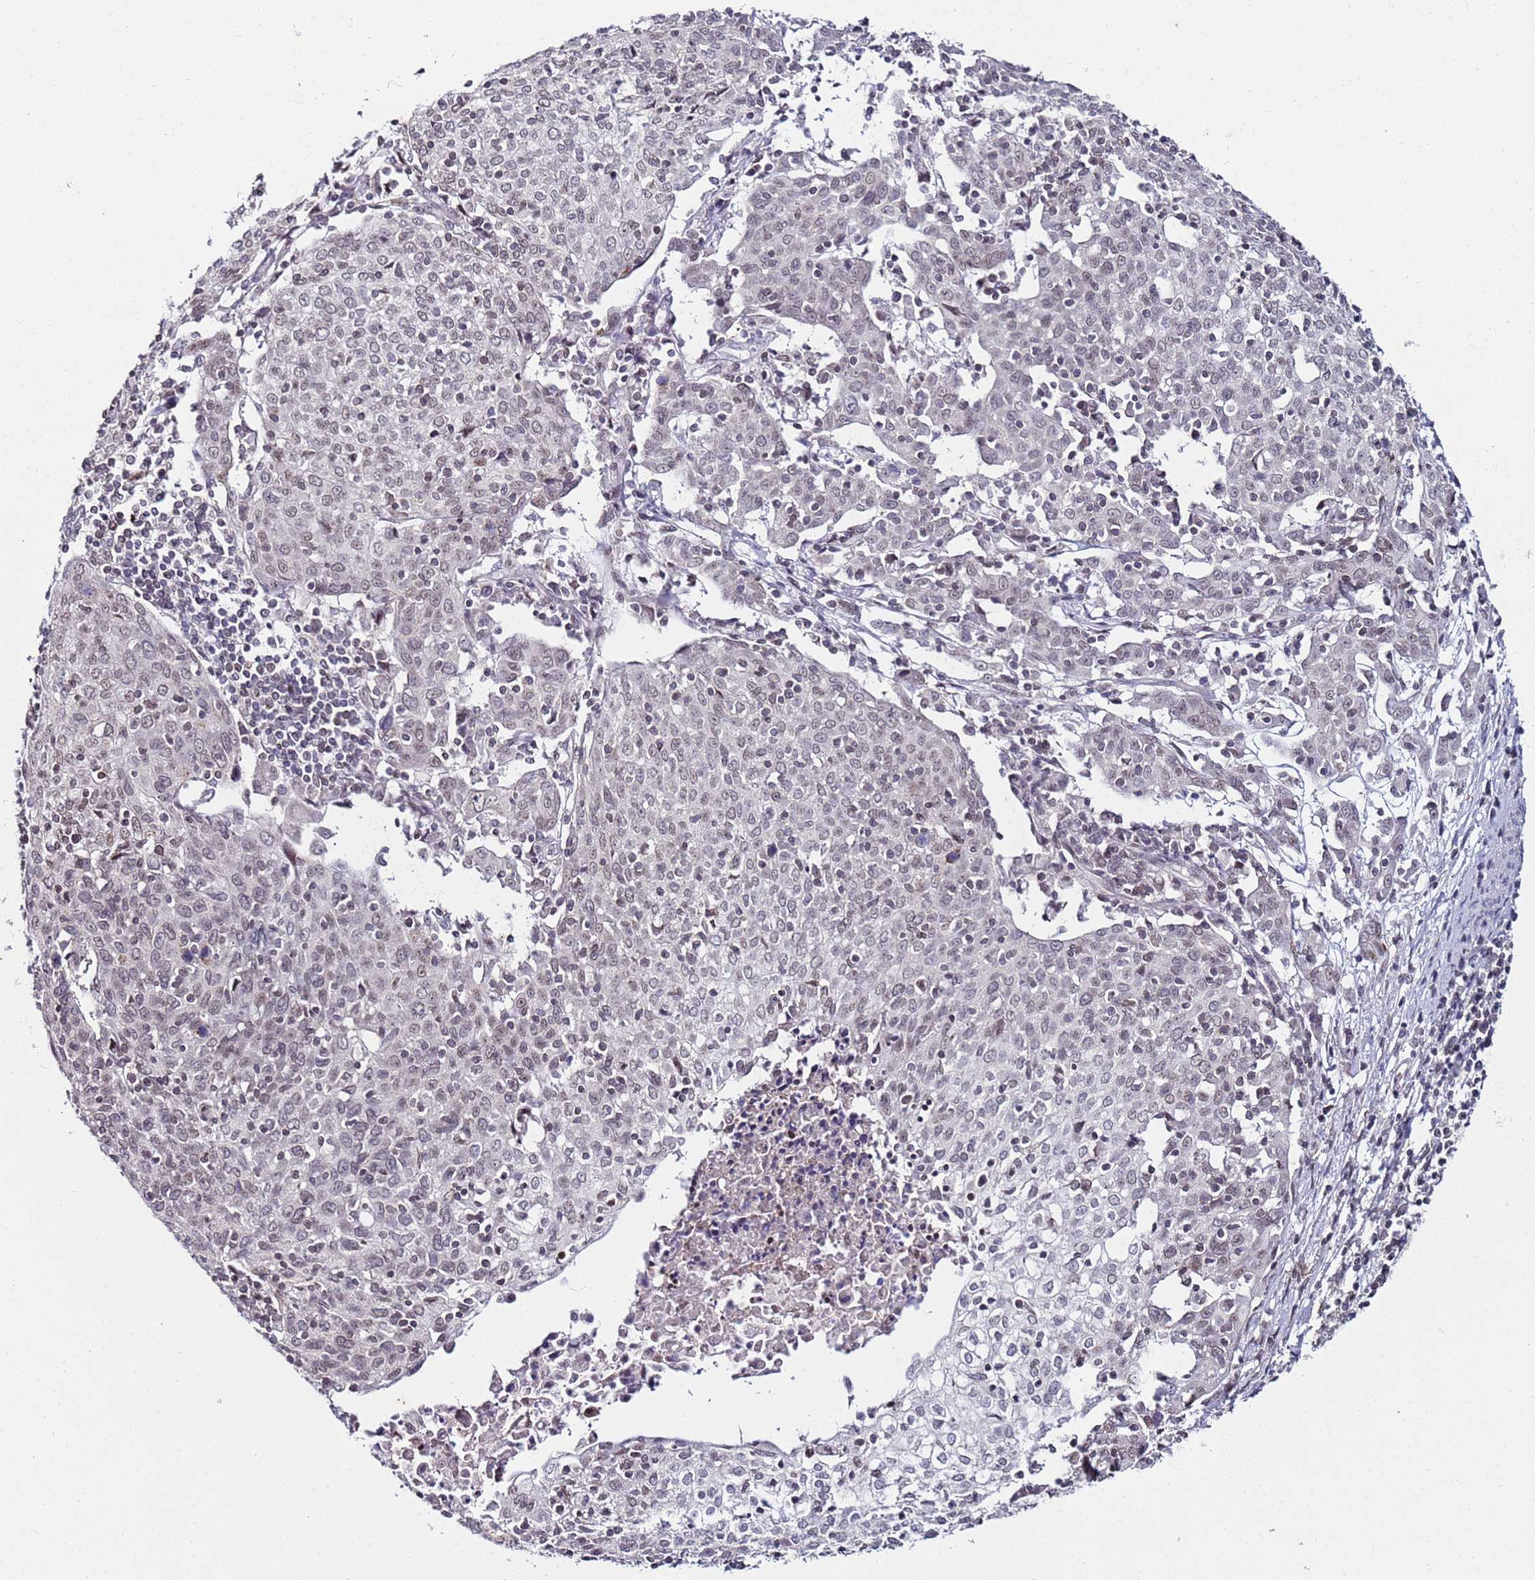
{"staining": {"intensity": "weak", "quantity": "25%-75%", "location": "nuclear"}, "tissue": "cervical cancer", "cell_type": "Tumor cells", "image_type": "cancer", "snomed": [{"axis": "morphology", "description": "Squamous cell carcinoma, NOS"}, {"axis": "topography", "description": "Cervix"}], "caption": "Tumor cells reveal low levels of weak nuclear expression in approximately 25%-75% of cells in cervical cancer (squamous cell carcinoma).", "gene": "DUSP28", "patient": {"sex": "female", "age": 67}}